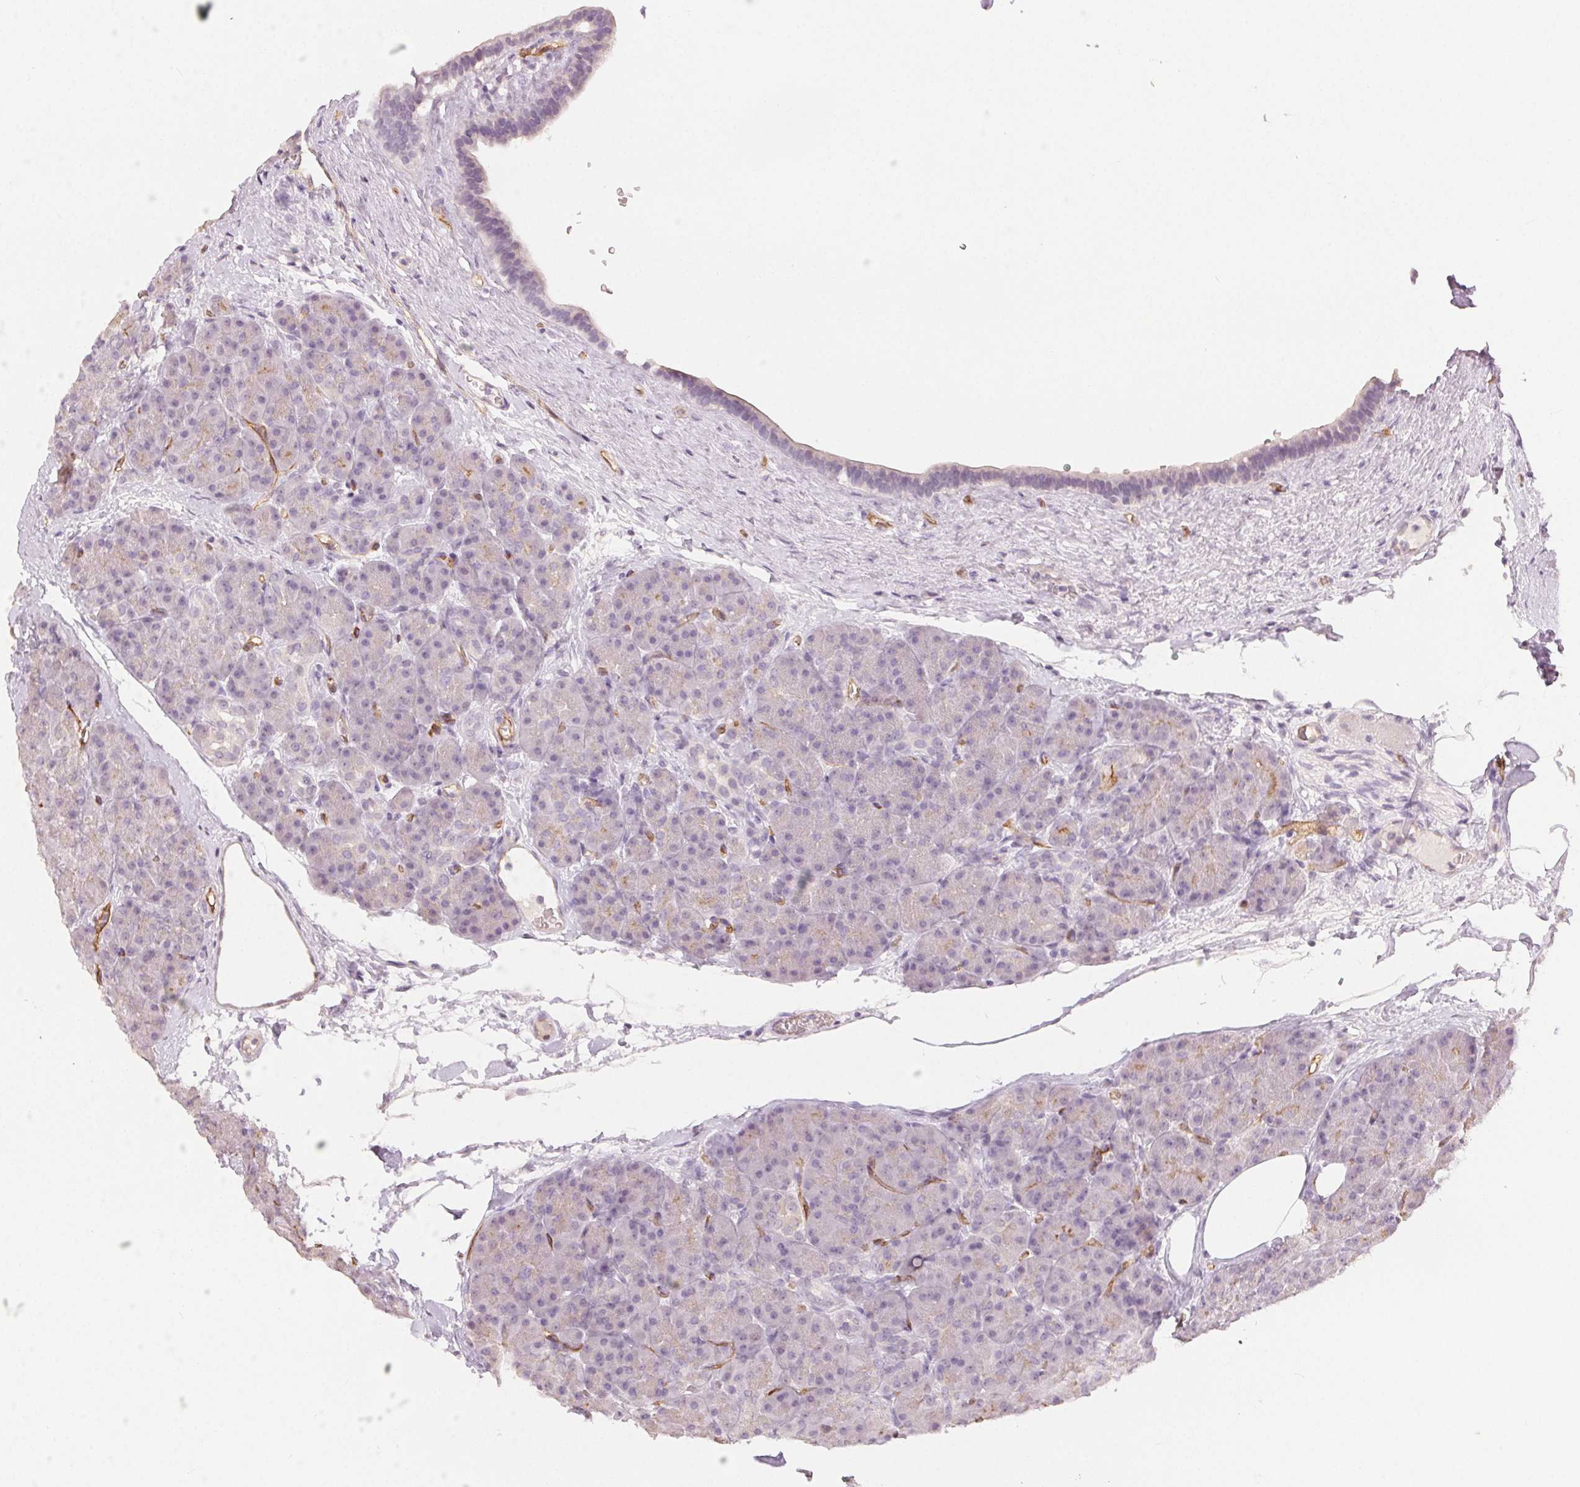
{"staining": {"intensity": "weak", "quantity": "<25%", "location": "cytoplasmic/membranous"}, "tissue": "pancreas", "cell_type": "Exocrine glandular cells", "image_type": "normal", "snomed": [{"axis": "morphology", "description": "Normal tissue, NOS"}, {"axis": "topography", "description": "Pancreas"}], "caption": "A histopathology image of human pancreas is negative for staining in exocrine glandular cells. Brightfield microscopy of immunohistochemistry (IHC) stained with DAB (brown) and hematoxylin (blue), captured at high magnification.", "gene": "PODXL", "patient": {"sex": "male", "age": 57}}